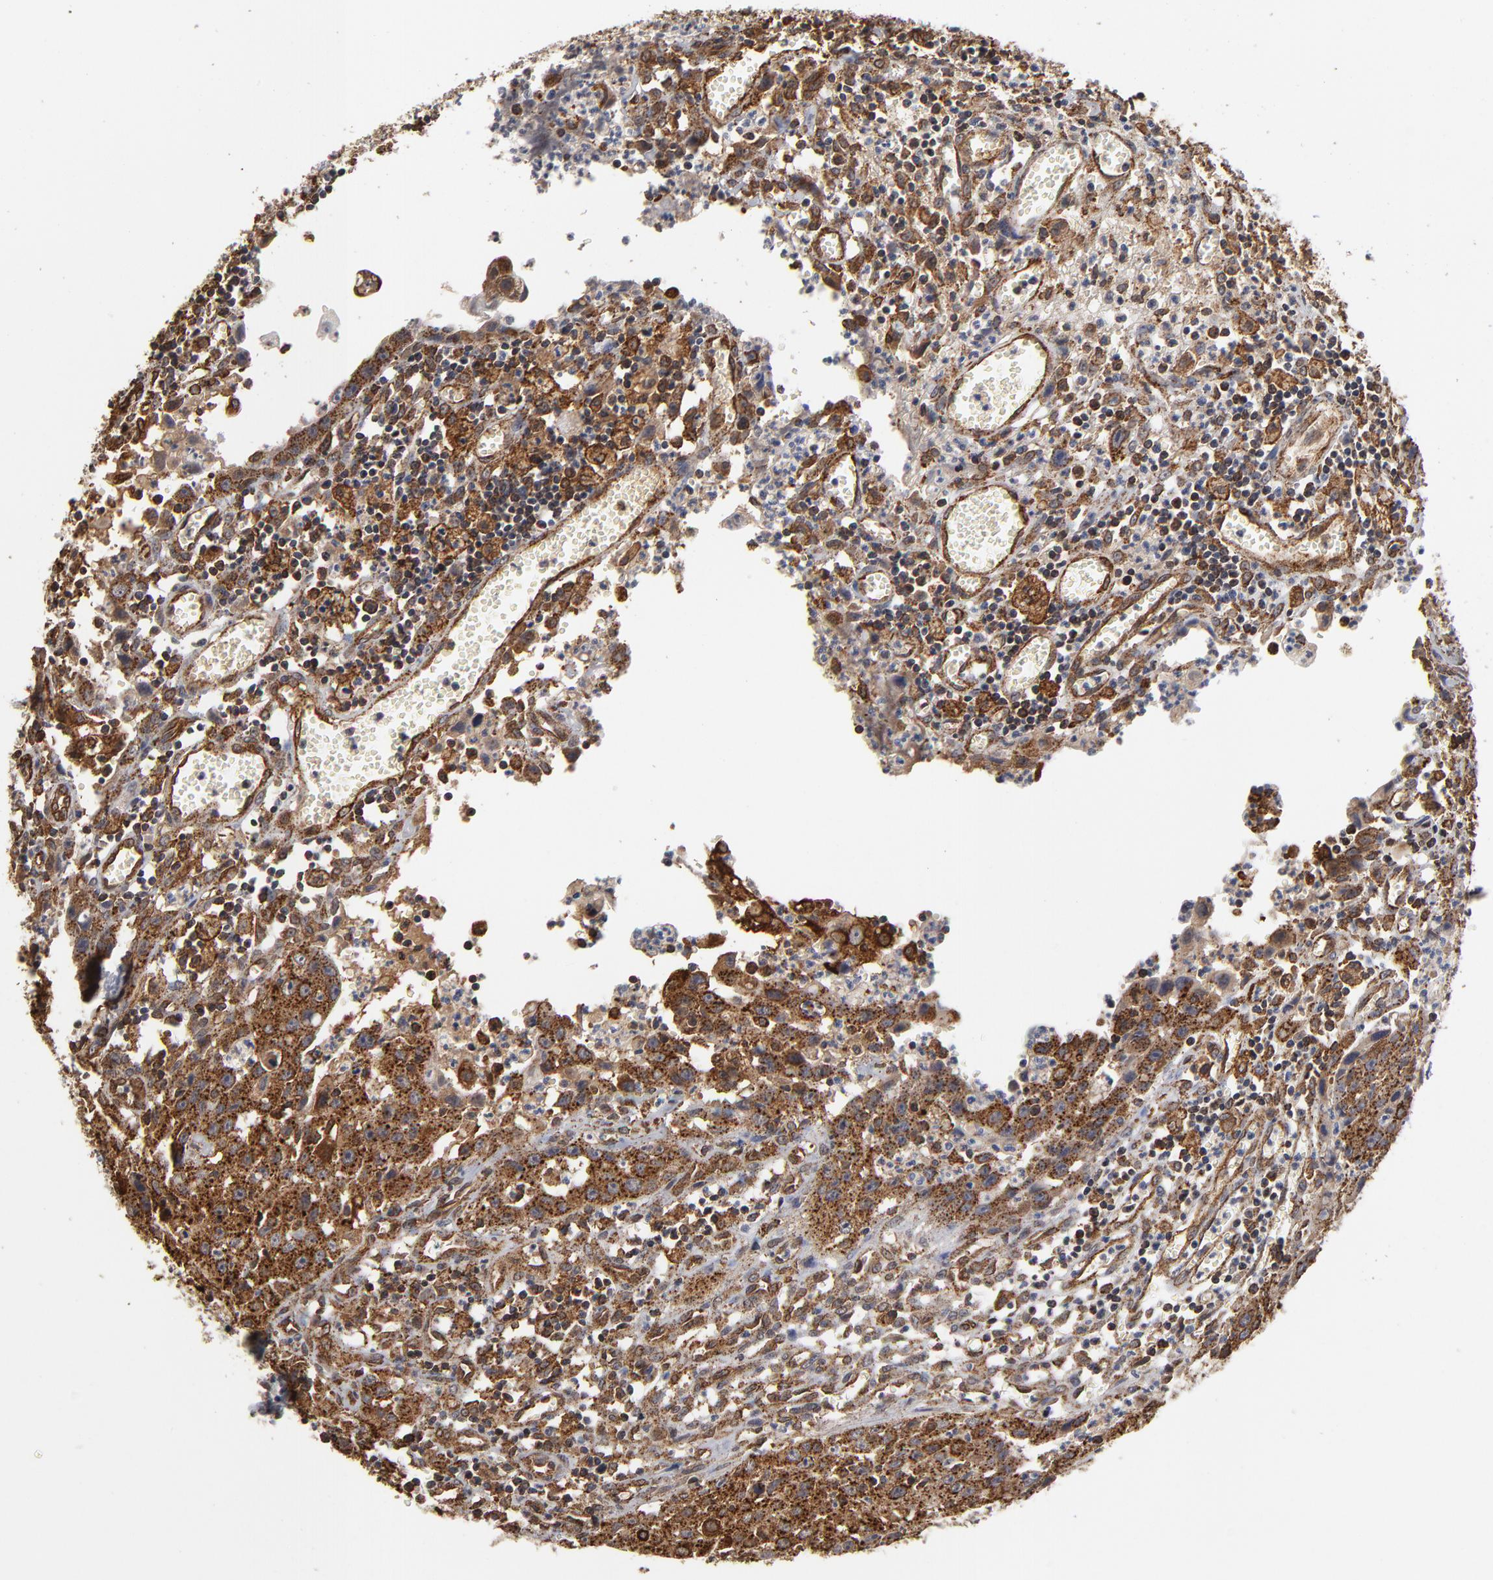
{"staining": {"intensity": "strong", "quantity": ">75%", "location": "cytoplasmic/membranous"}, "tissue": "urothelial cancer", "cell_type": "Tumor cells", "image_type": "cancer", "snomed": [{"axis": "morphology", "description": "Urothelial carcinoma, High grade"}, {"axis": "topography", "description": "Urinary bladder"}], "caption": "A high amount of strong cytoplasmic/membranous expression is appreciated in approximately >75% of tumor cells in urothelial carcinoma (high-grade) tissue. (DAB (3,3'-diaminobenzidine) IHC, brown staining for protein, blue staining for nuclei).", "gene": "ASB8", "patient": {"sex": "male", "age": 66}}